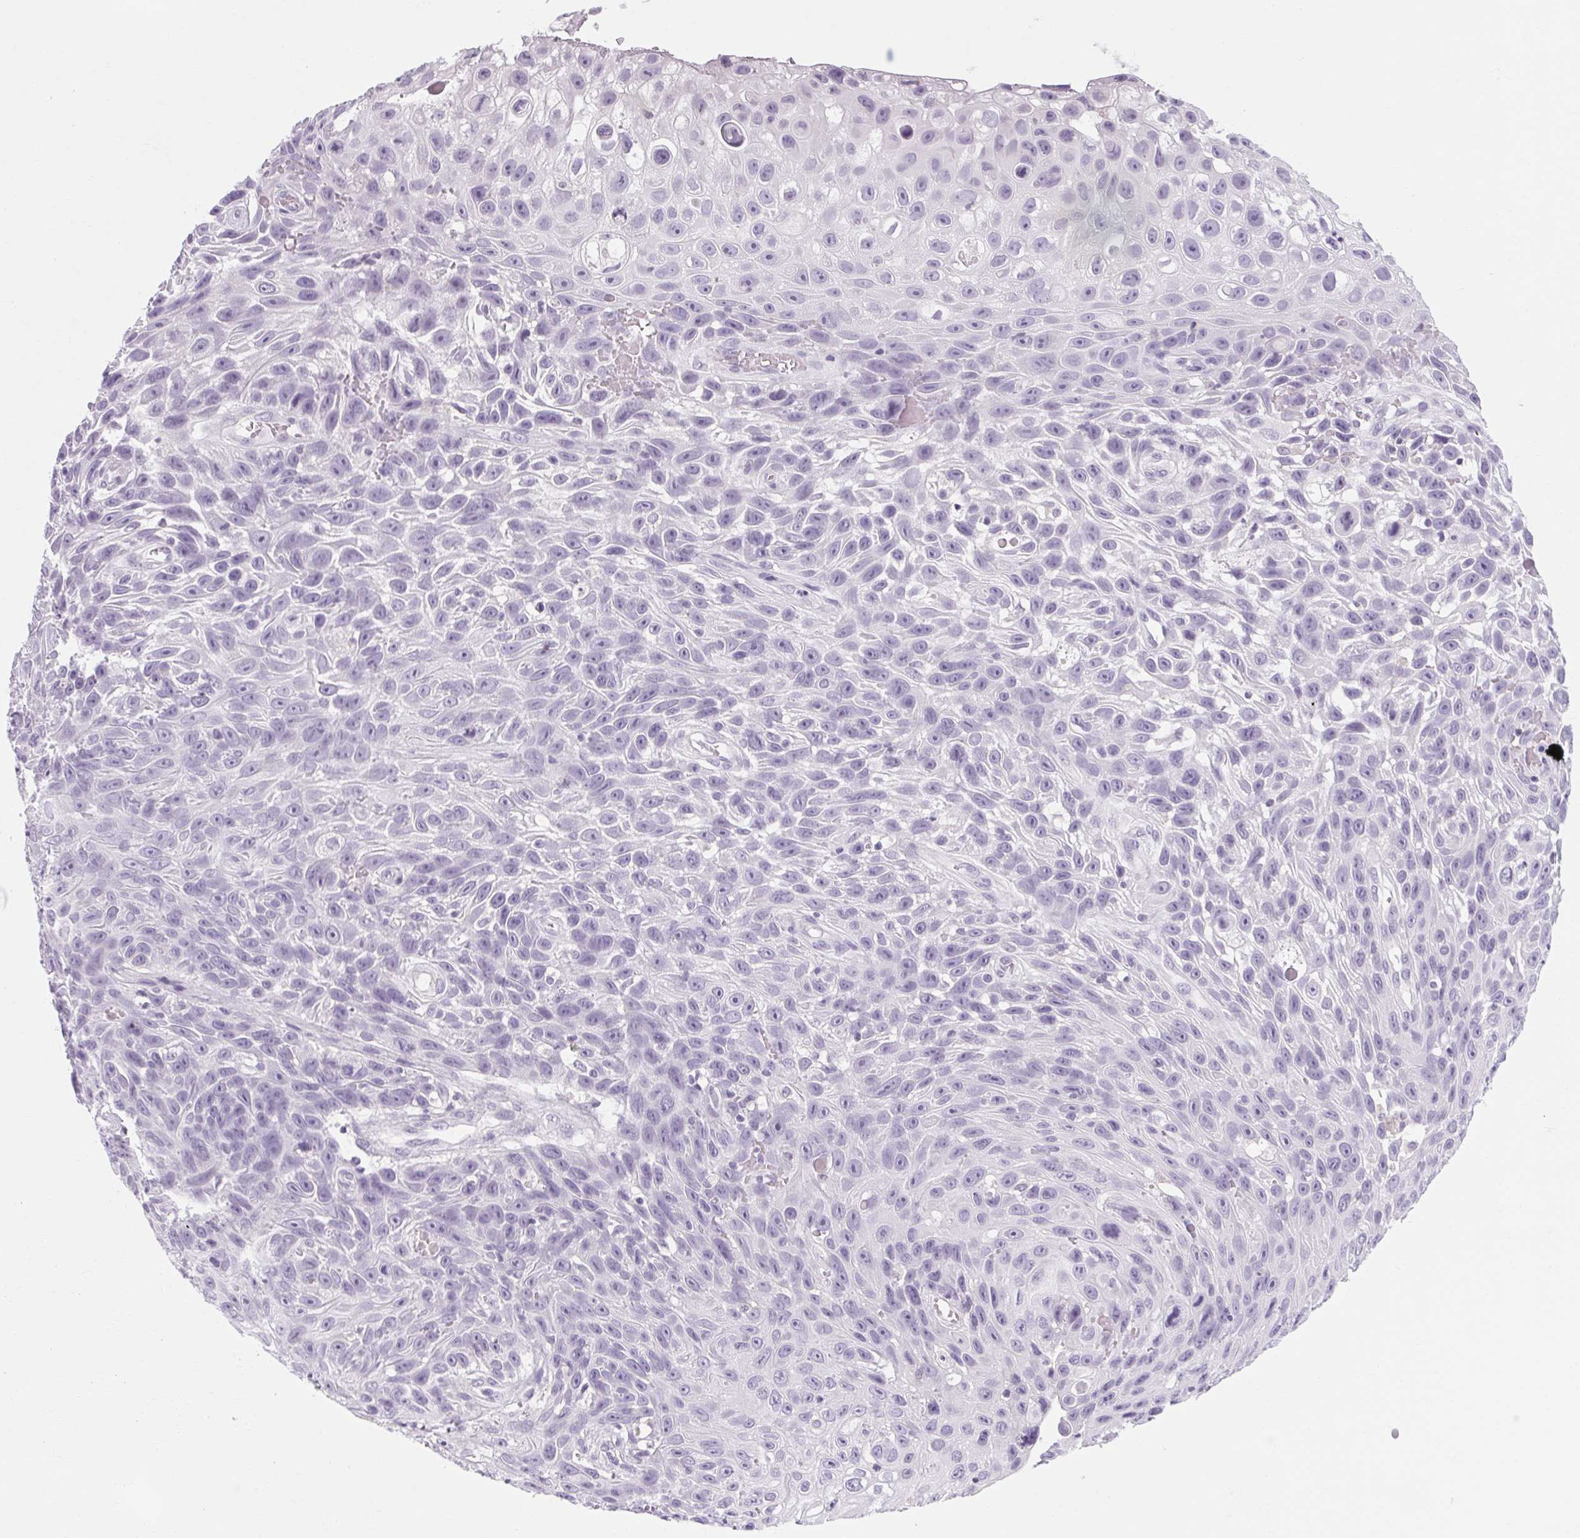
{"staining": {"intensity": "negative", "quantity": "none", "location": "none"}, "tissue": "skin cancer", "cell_type": "Tumor cells", "image_type": "cancer", "snomed": [{"axis": "morphology", "description": "Squamous cell carcinoma, NOS"}, {"axis": "topography", "description": "Skin"}], "caption": "This is an IHC photomicrograph of human skin cancer. There is no positivity in tumor cells.", "gene": "POMC", "patient": {"sex": "male", "age": 82}}